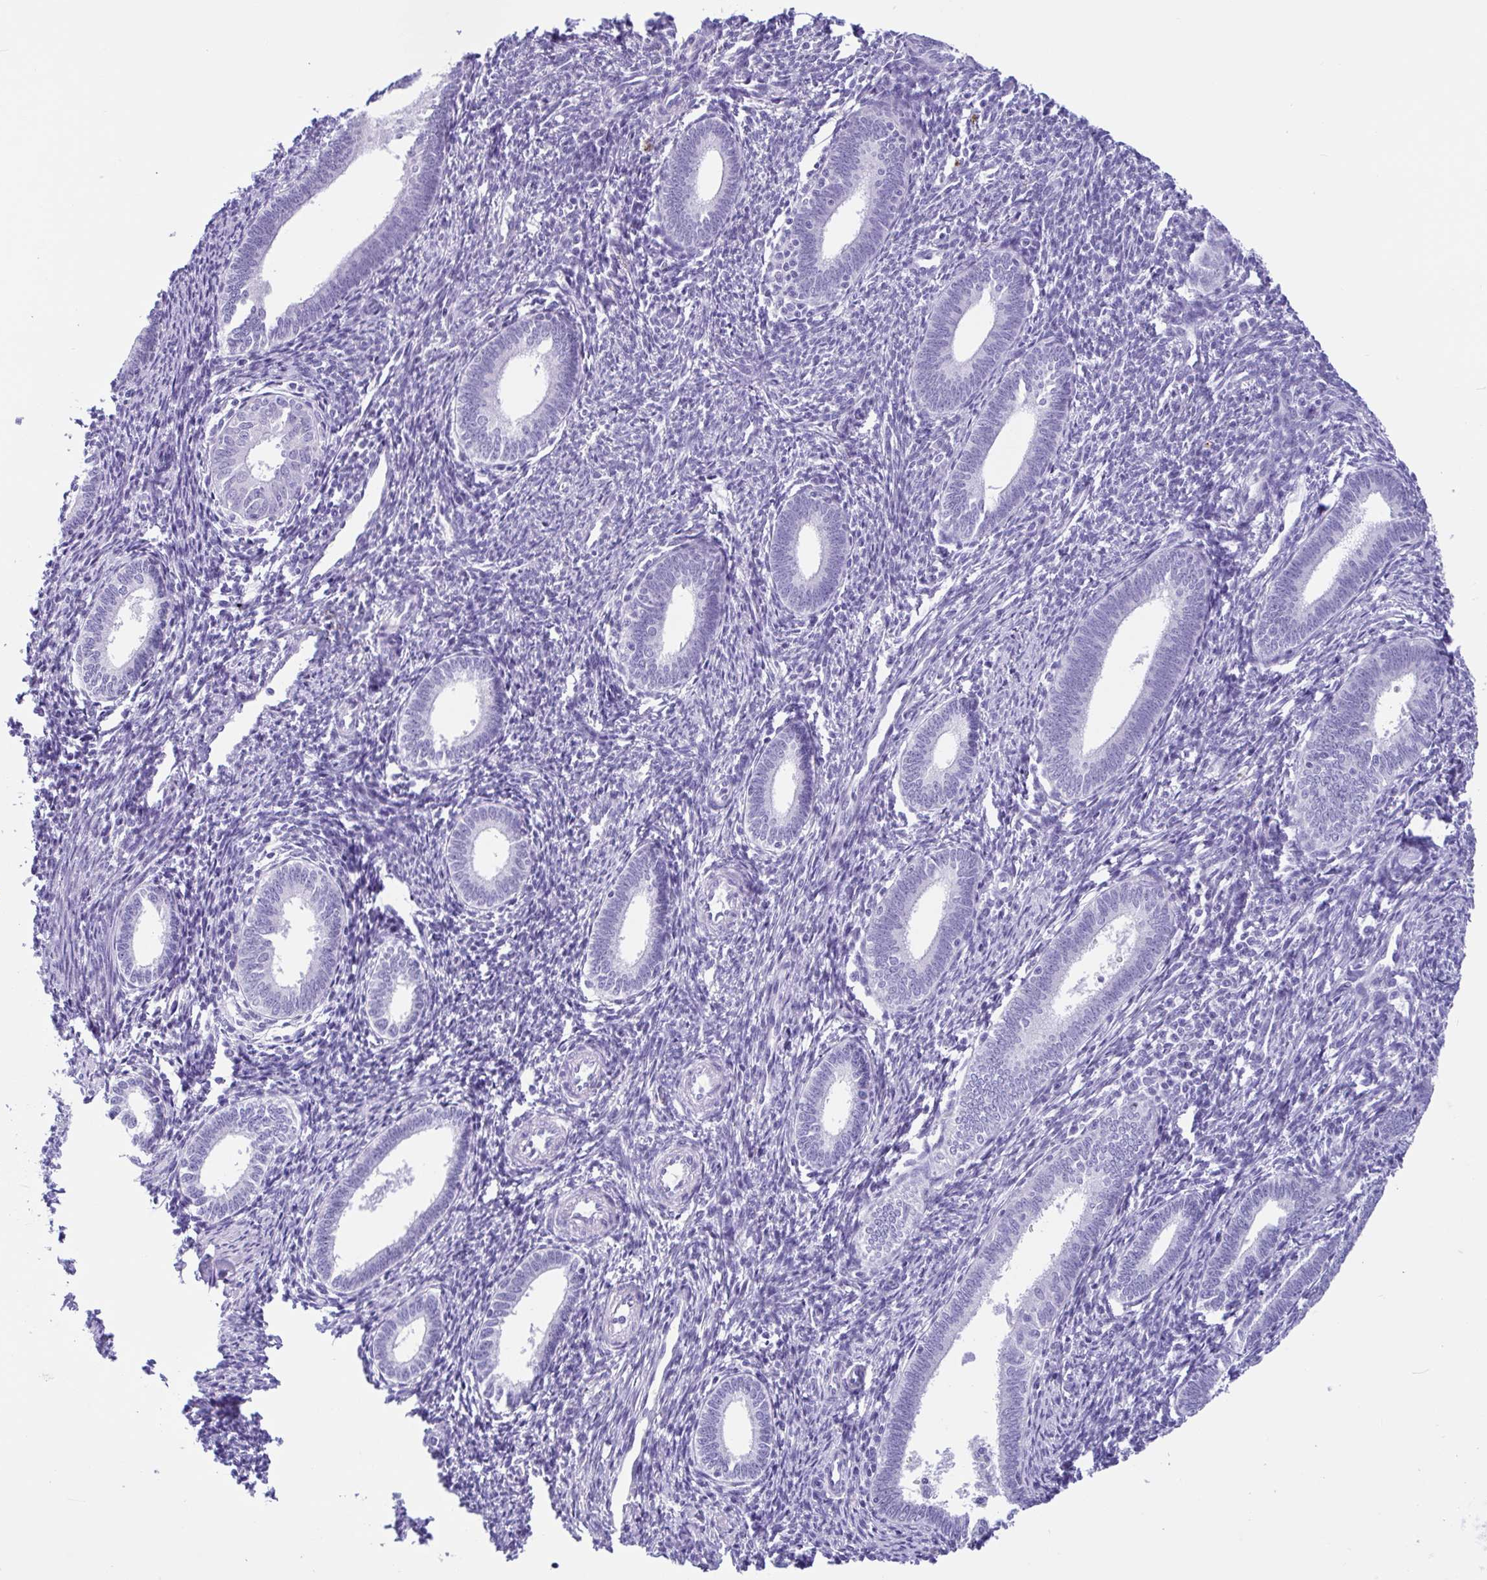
{"staining": {"intensity": "negative", "quantity": "none", "location": "none"}, "tissue": "endometrium", "cell_type": "Cells in endometrial stroma", "image_type": "normal", "snomed": [{"axis": "morphology", "description": "Normal tissue, NOS"}, {"axis": "topography", "description": "Endometrium"}], "caption": "A high-resolution photomicrograph shows immunohistochemistry staining of unremarkable endometrium, which displays no significant positivity in cells in endometrial stroma.", "gene": "ENSG00000274792", "patient": {"sex": "female", "age": 41}}